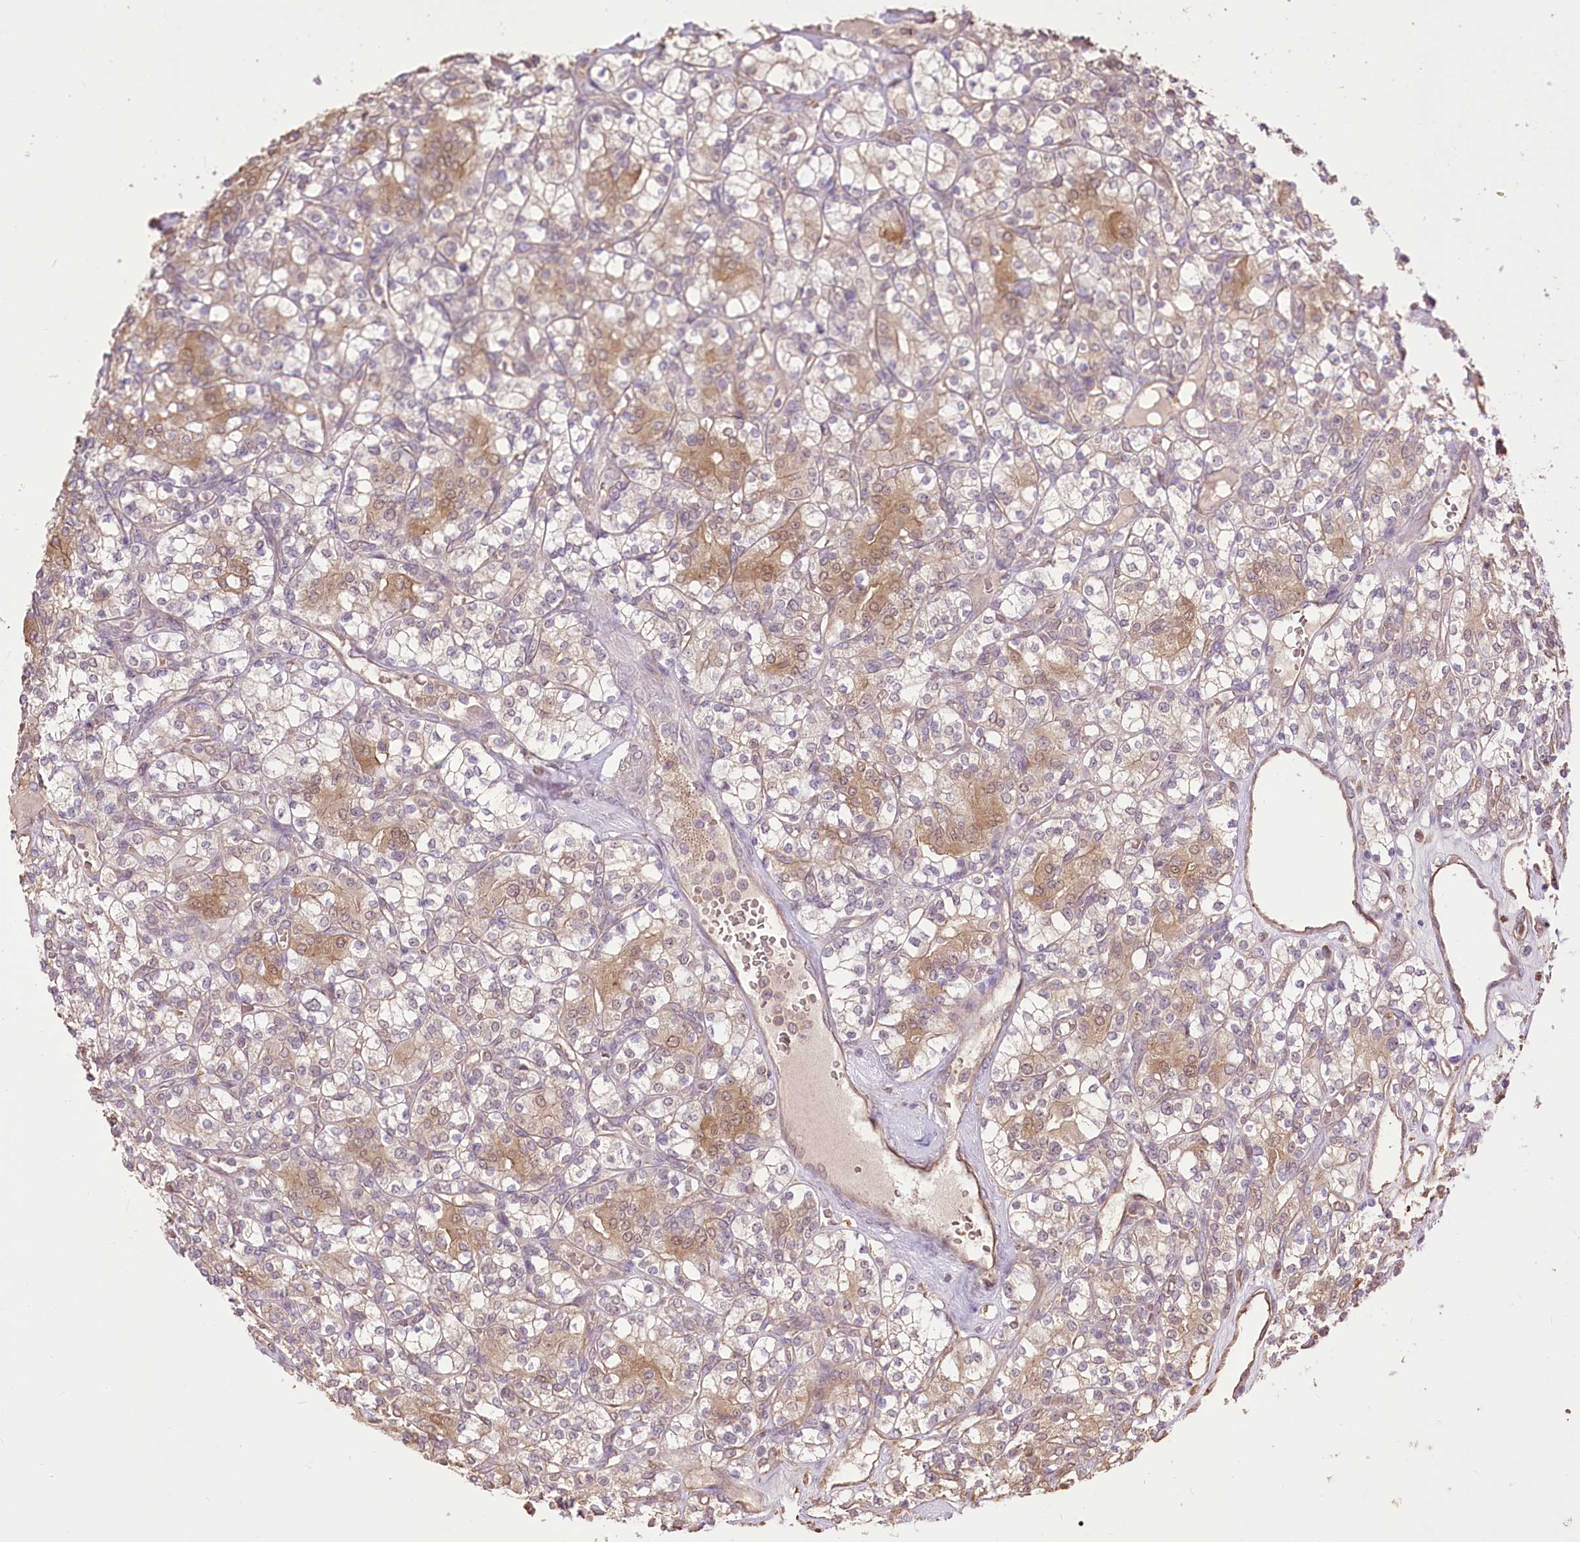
{"staining": {"intensity": "moderate", "quantity": "25%-75%", "location": "cytoplasmic/membranous"}, "tissue": "renal cancer", "cell_type": "Tumor cells", "image_type": "cancer", "snomed": [{"axis": "morphology", "description": "Adenocarcinoma, NOS"}, {"axis": "topography", "description": "Kidney"}], "caption": "Human adenocarcinoma (renal) stained with a protein marker displays moderate staining in tumor cells.", "gene": "R3HDM2", "patient": {"sex": "male", "age": 77}}